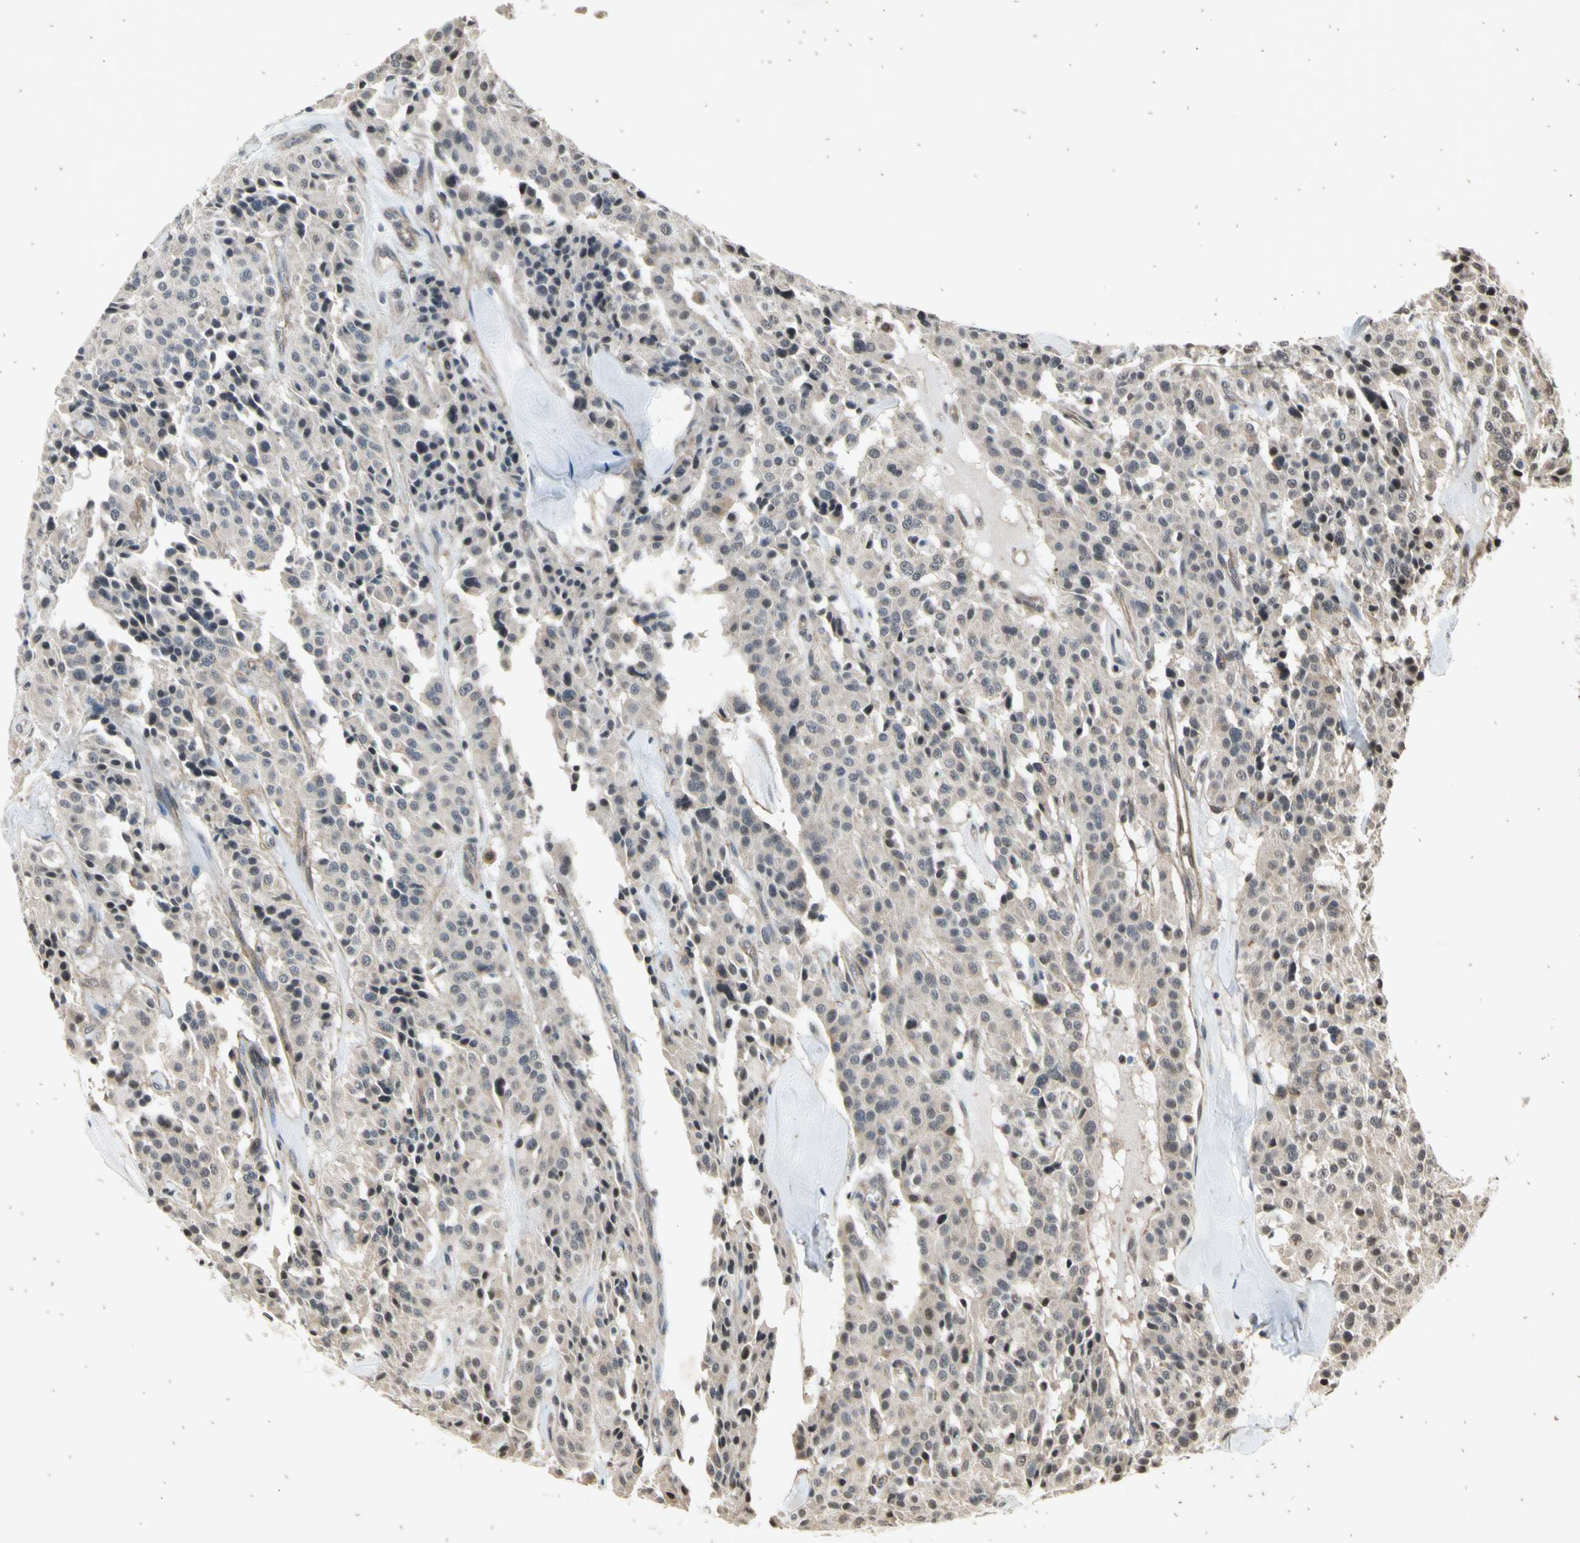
{"staining": {"intensity": "negative", "quantity": "none", "location": "none"}, "tissue": "carcinoid", "cell_type": "Tumor cells", "image_type": "cancer", "snomed": [{"axis": "morphology", "description": "Carcinoid, malignant, NOS"}, {"axis": "topography", "description": "Lung"}], "caption": "A high-resolution micrograph shows immunohistochemistry (IHC) staining of carcinoid, which reveals no significant expression in tumor cells.", "gene": "EFNB2", "patient": {"sex": "male", "age": 30}}